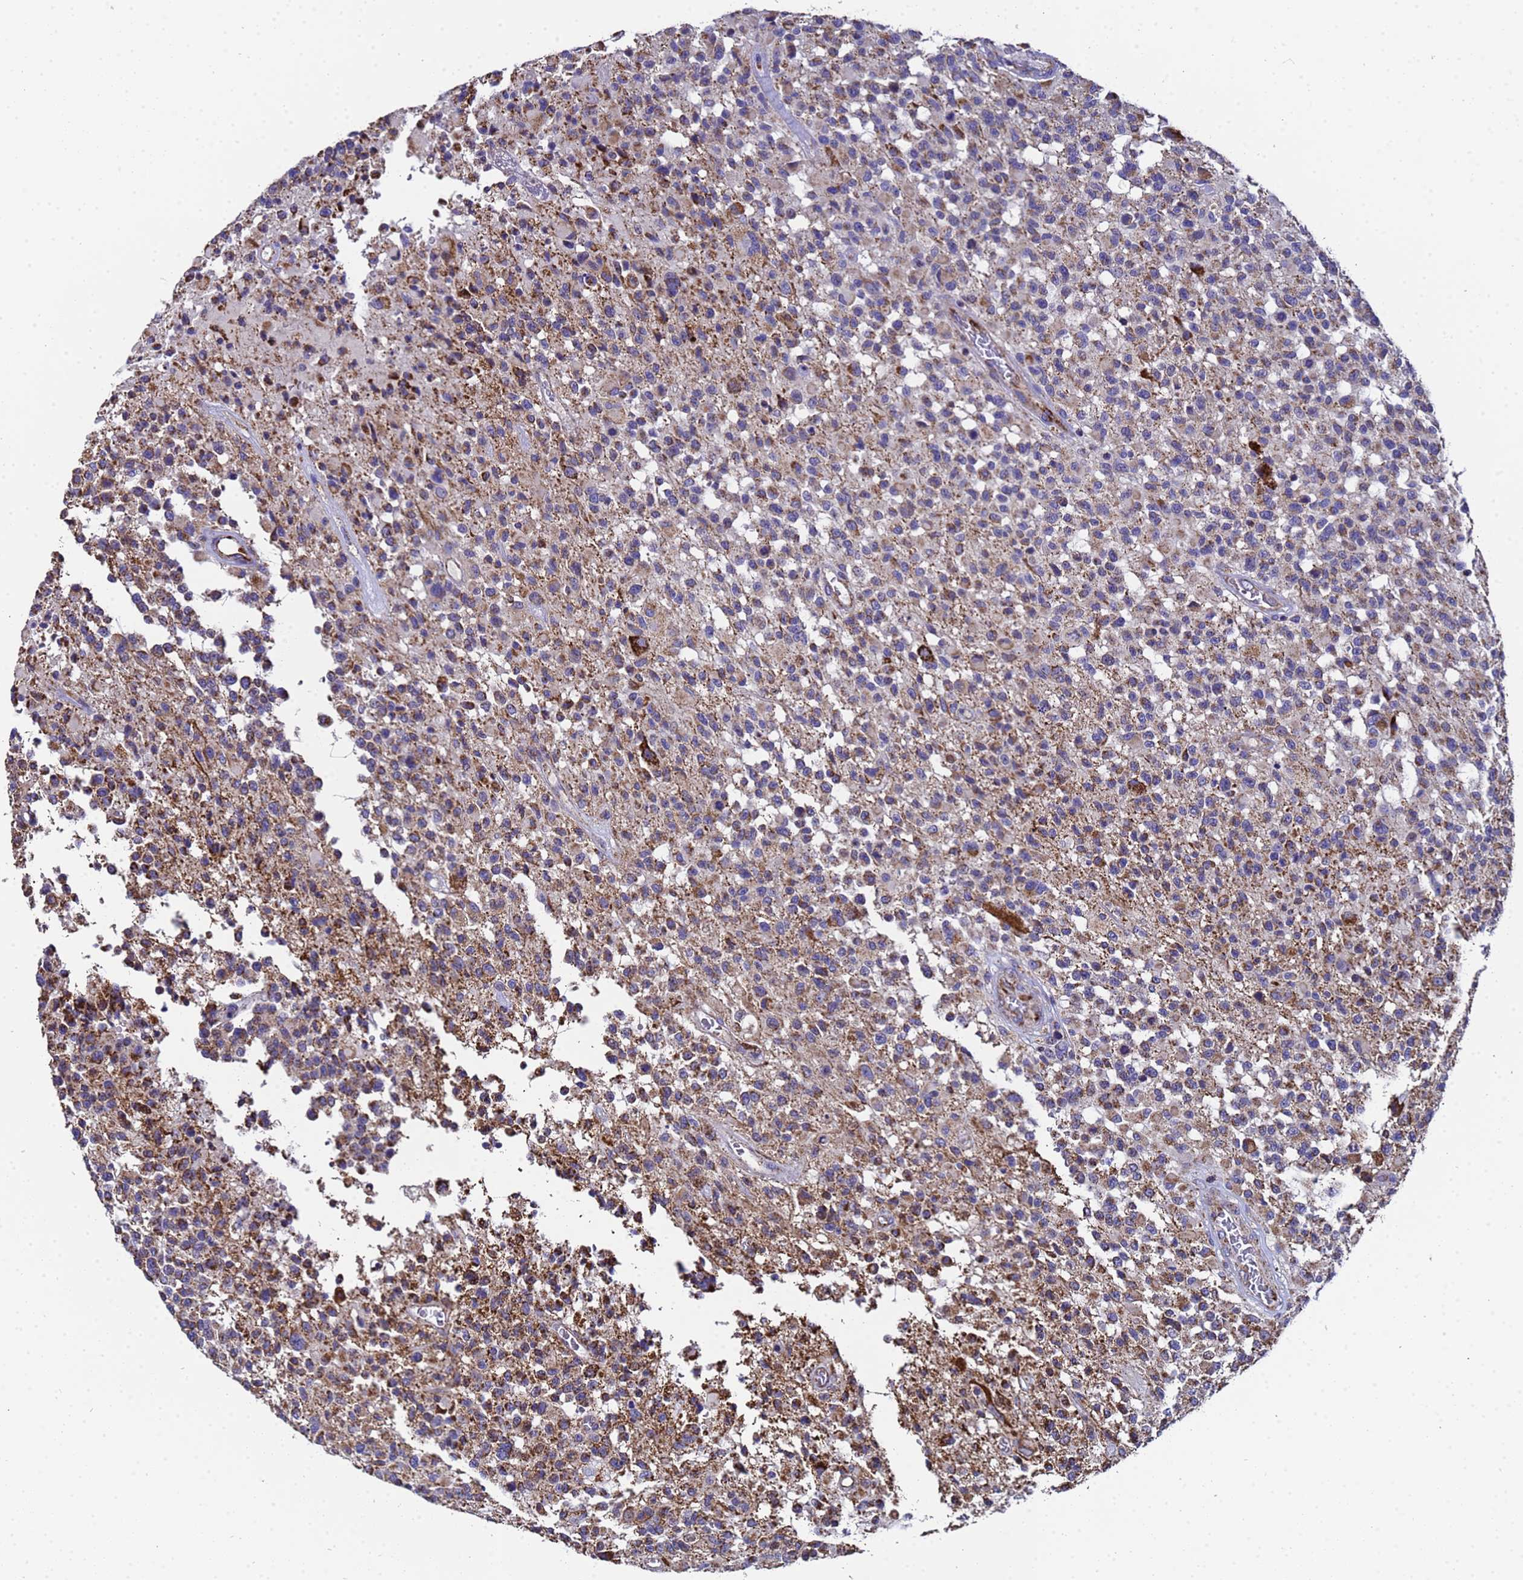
{"staining": {"intensity": "moderate", "quantity": "25%-75%", "location": "cytoplasmic/membranous"}, "tissue": "glioma", "cell_type": "Tumor cells", "image_type": "cancer", "snomed": [{"axis": "morphology", "description": "Glioma, malignant, High grade"}, {"axis": "morphology", "description": "Glioblastoma, NOS"}, {"axis": "topography", "description": "Brain"}], "caption": "Malignant glioma (high-grade) stained with IHC exhibits moderate cytoplasmic/membranous positivity in about 25%-75% of tumor cells.", "gene": "MRPS12", "patient": {"sex": "male", "age": 60}}